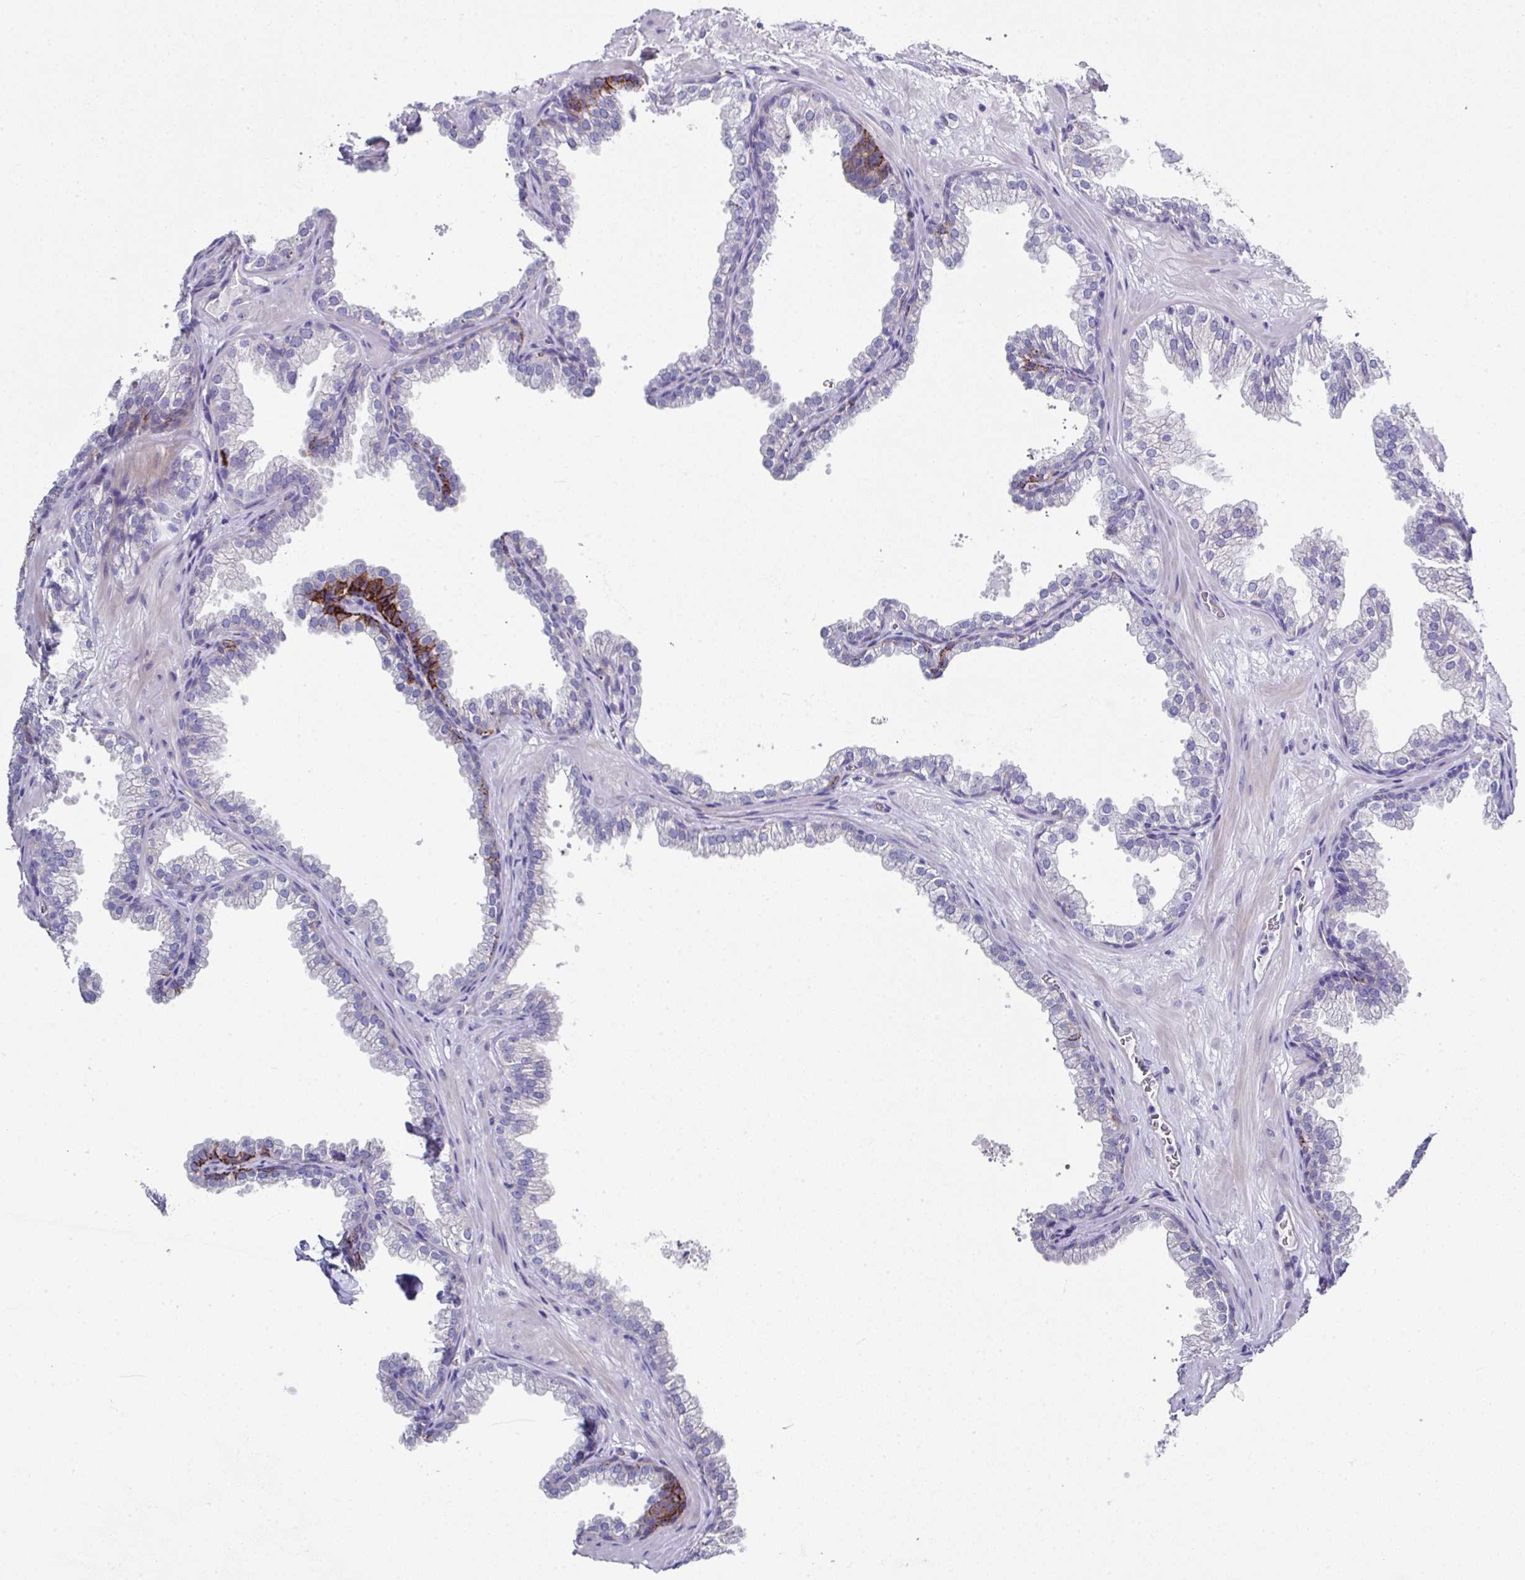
{"staining": {"intensity": "strong", "quantity": "<25%", "location": "cytoplasmic/membranous"}, "tissue": "prostate", "cell_type": "Glandular cells", "image_type": "normal", "snomed": [{"axis": "morphology", "description": "Normal tissue, NOS"}, {"axis": "topography", "description": "Prostate"}], "caption": "Protein expression analysis of benign prostate shows strong cytoplasmic/membranous staining in about <25% of glandular cells. The staining was performed using DAB (3,3'-diaminobenzidine), with brown indicating positive protein expression. Nuclei are stained blue with hematoxylin.", "gene": "CLDN1", "patient": {"sex": "male", "age": 37}}